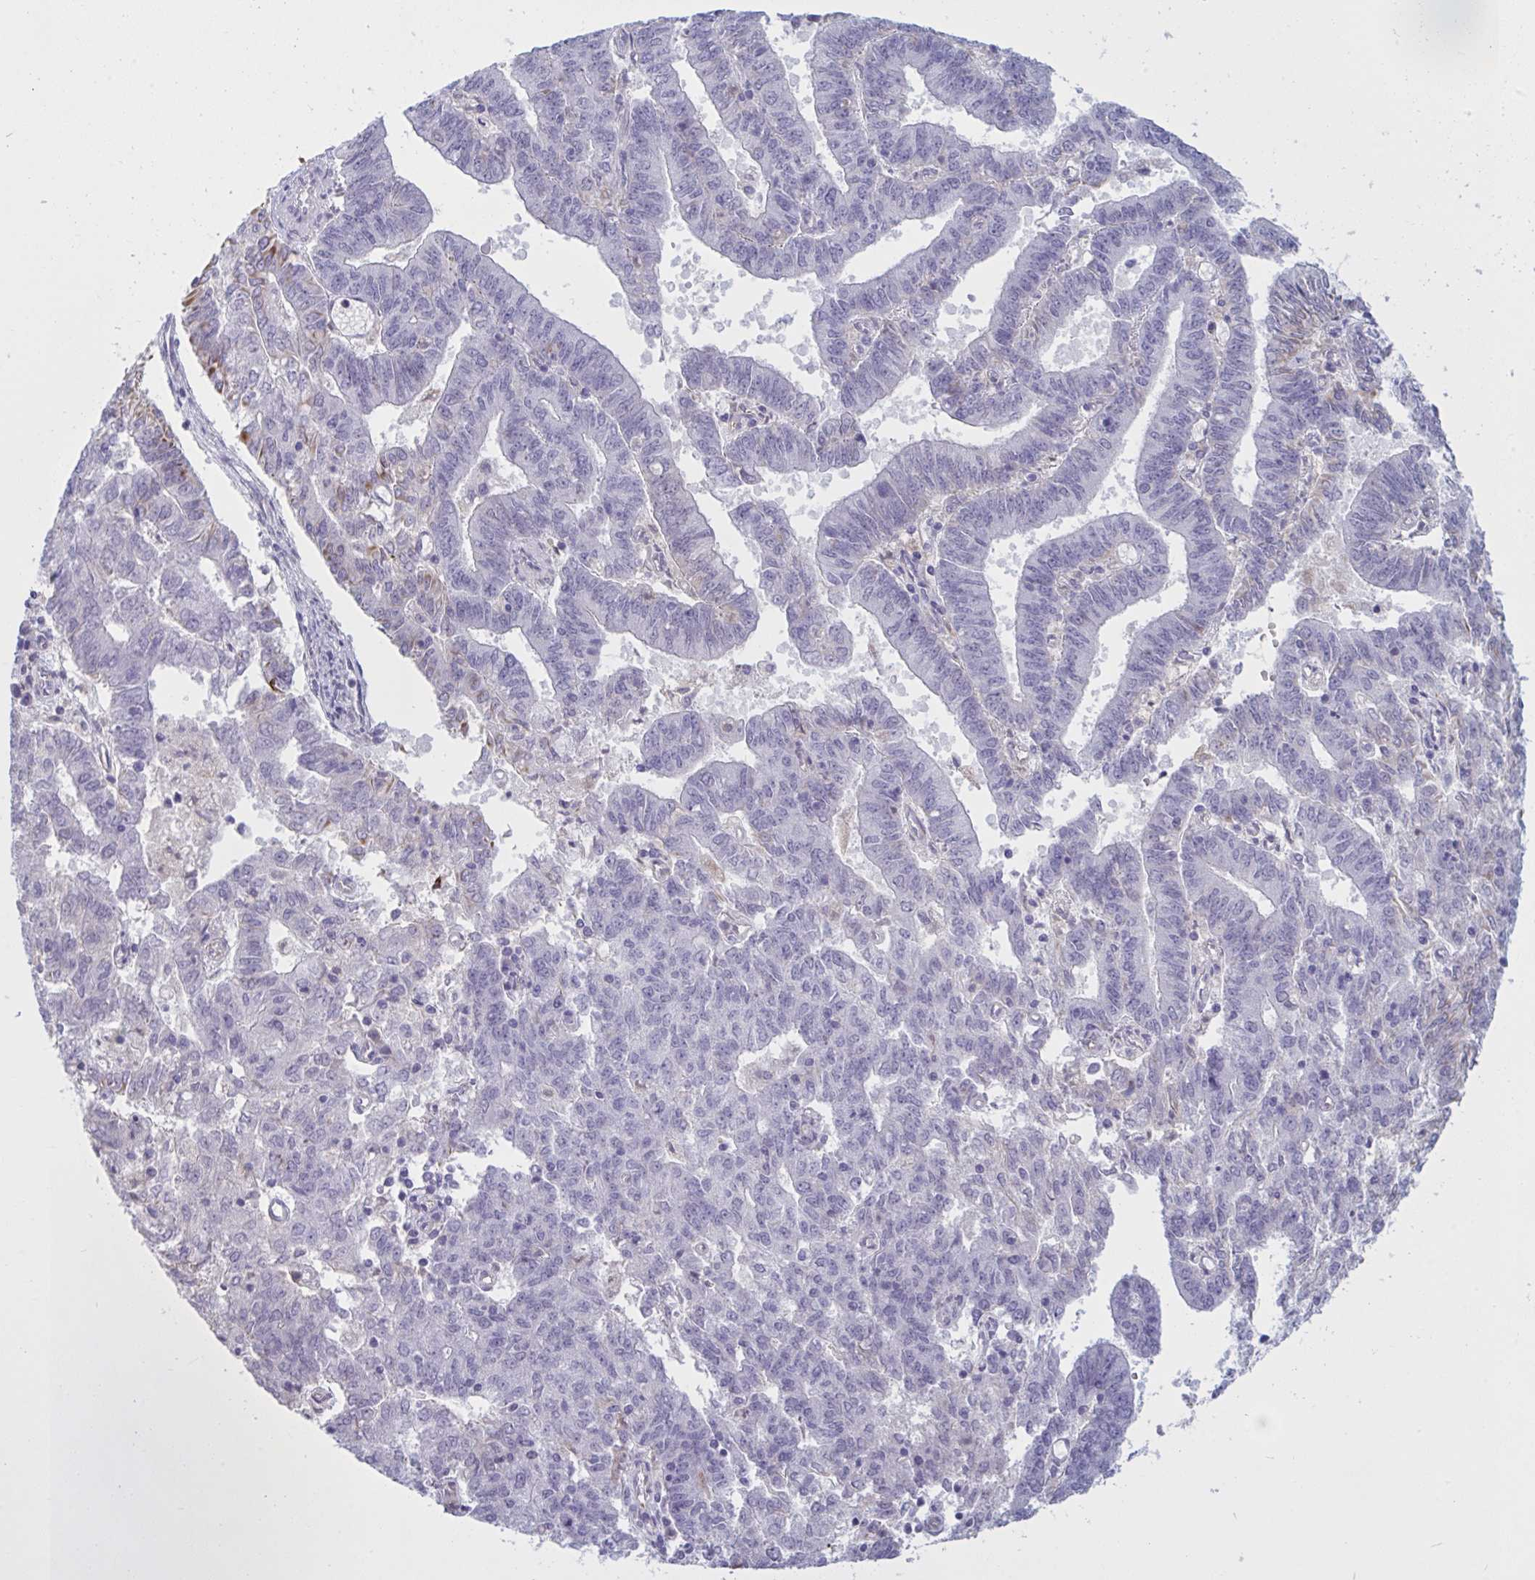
{"staining": {"intensity": "moderate", "quantity": "<25%", "location": "cytoplasmic/membranous"}, "tissue": "endometrial cancer", "cell_type": "Tumor cells", "image_type": "cancer", "snomed": [{"axis": "morphology", "description": "Adenocarcinoma, NOS"}, {"axis": "topography", "description": "Endometrium"}], "caption": "A high-resolution photomicrograph shows immunohistochemistry staining of endometrial cancer, which shows moderate cytoplasmic/membranous expression in approximately <25% of tumor cells. (DAB (3,3'-diaminobenzidine) IHC, brown staining for protein, blue staining for nuclei).", "gene": "OR1L3", "patient": {"sex": "female", "age": 82}}